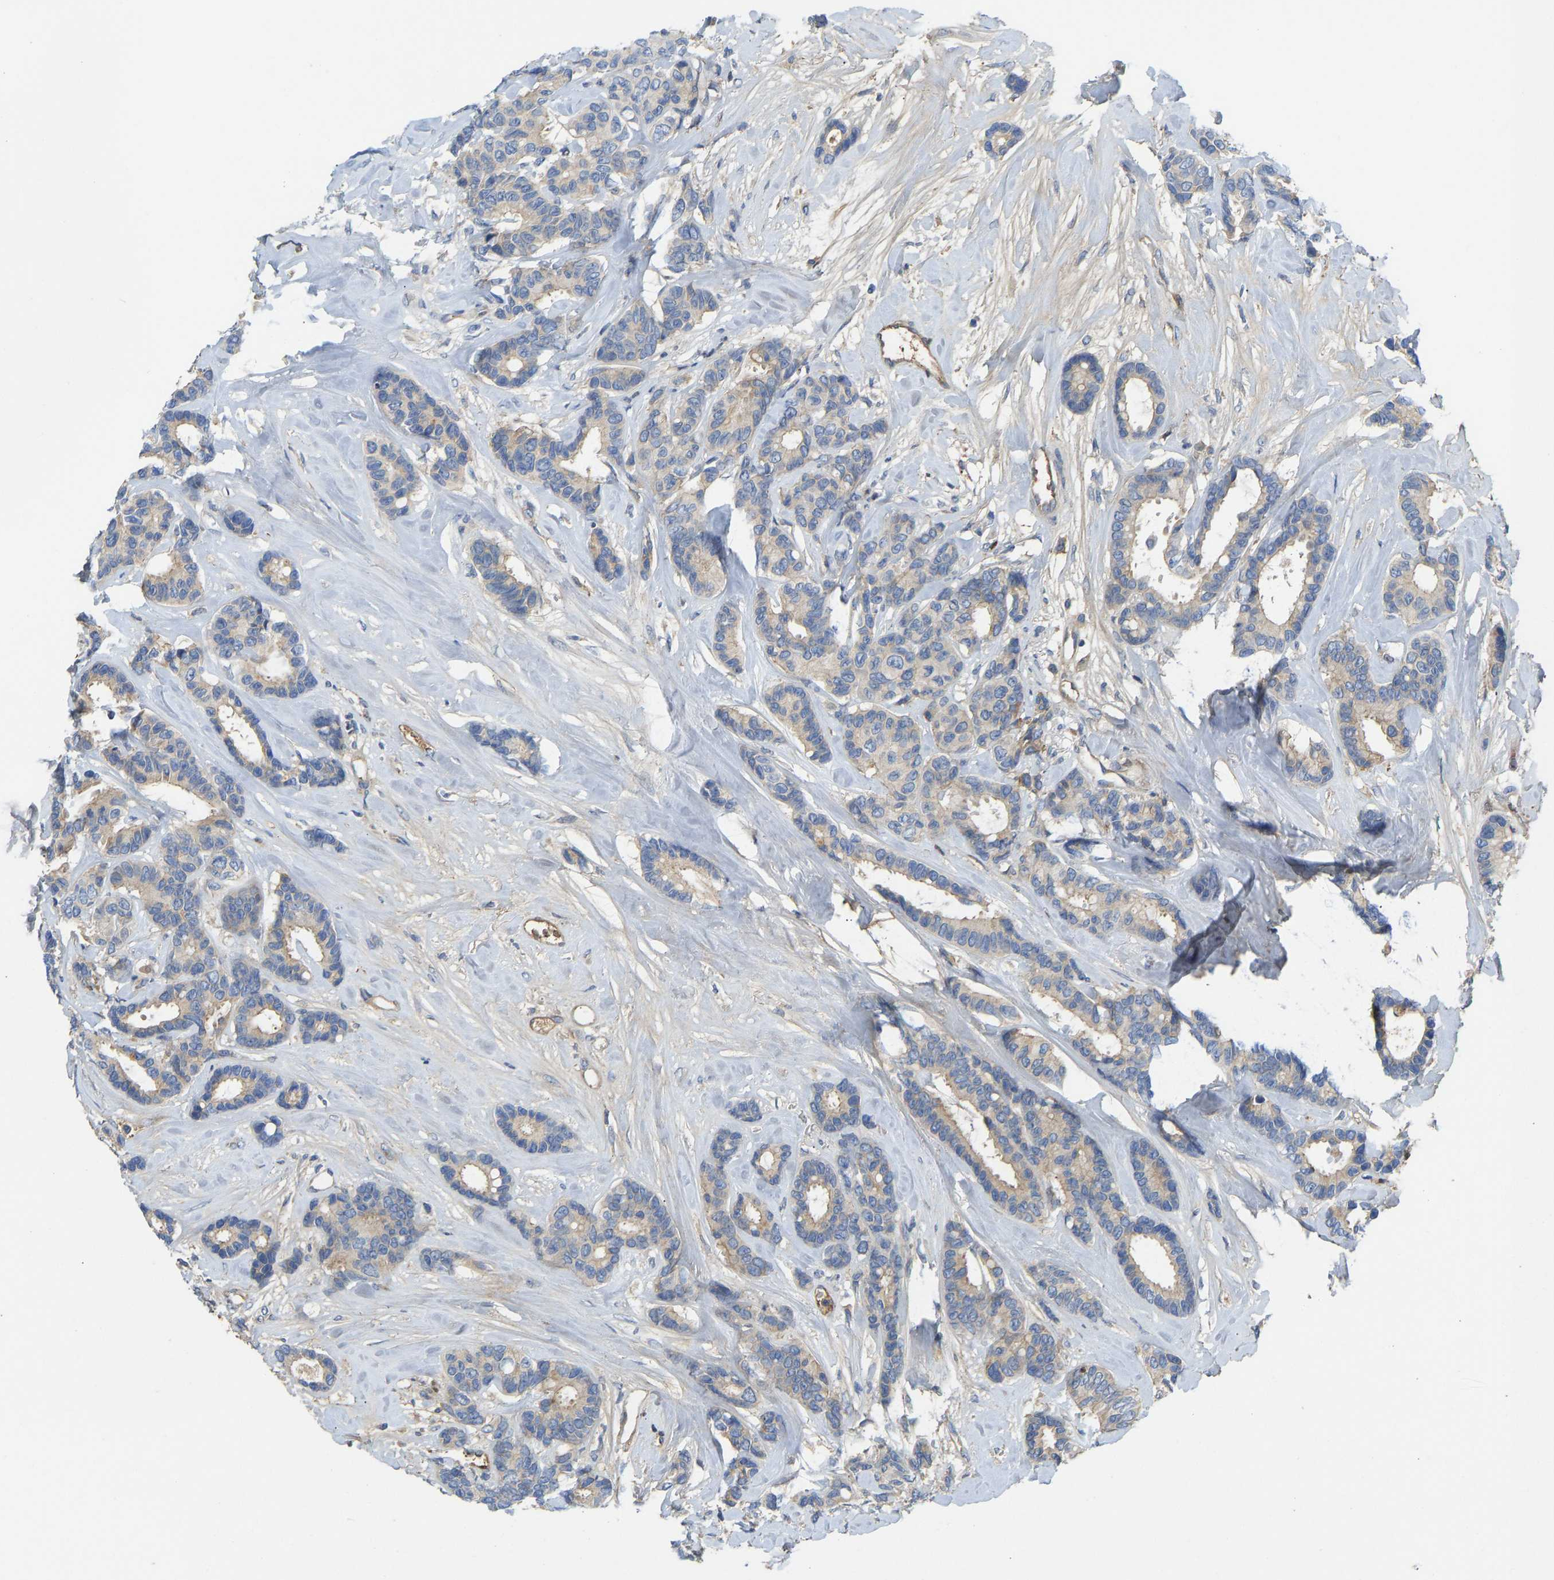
{"staining": {"intensity": "weak", "quantity": ">75%", "location": "cytoplasmic/membranous"}, "tissue": "breast cancer", "cell_type": "Tumor cells", "image_type": "cancer", "snomed": [{"axis": "morphology", "description": "Duct carcinoma"}, {"axis": "topography", "description": "Breast"}], "caption": "Immunohistochemistry of human breast cancer (infiltrating ductal carcinoma) demonstrates low levels of weak cytoplasmic/membranous staining in about >75% of tumor cells.", "gene": "VCPKMT", "patient": {"sex": "female", "age": 87}}